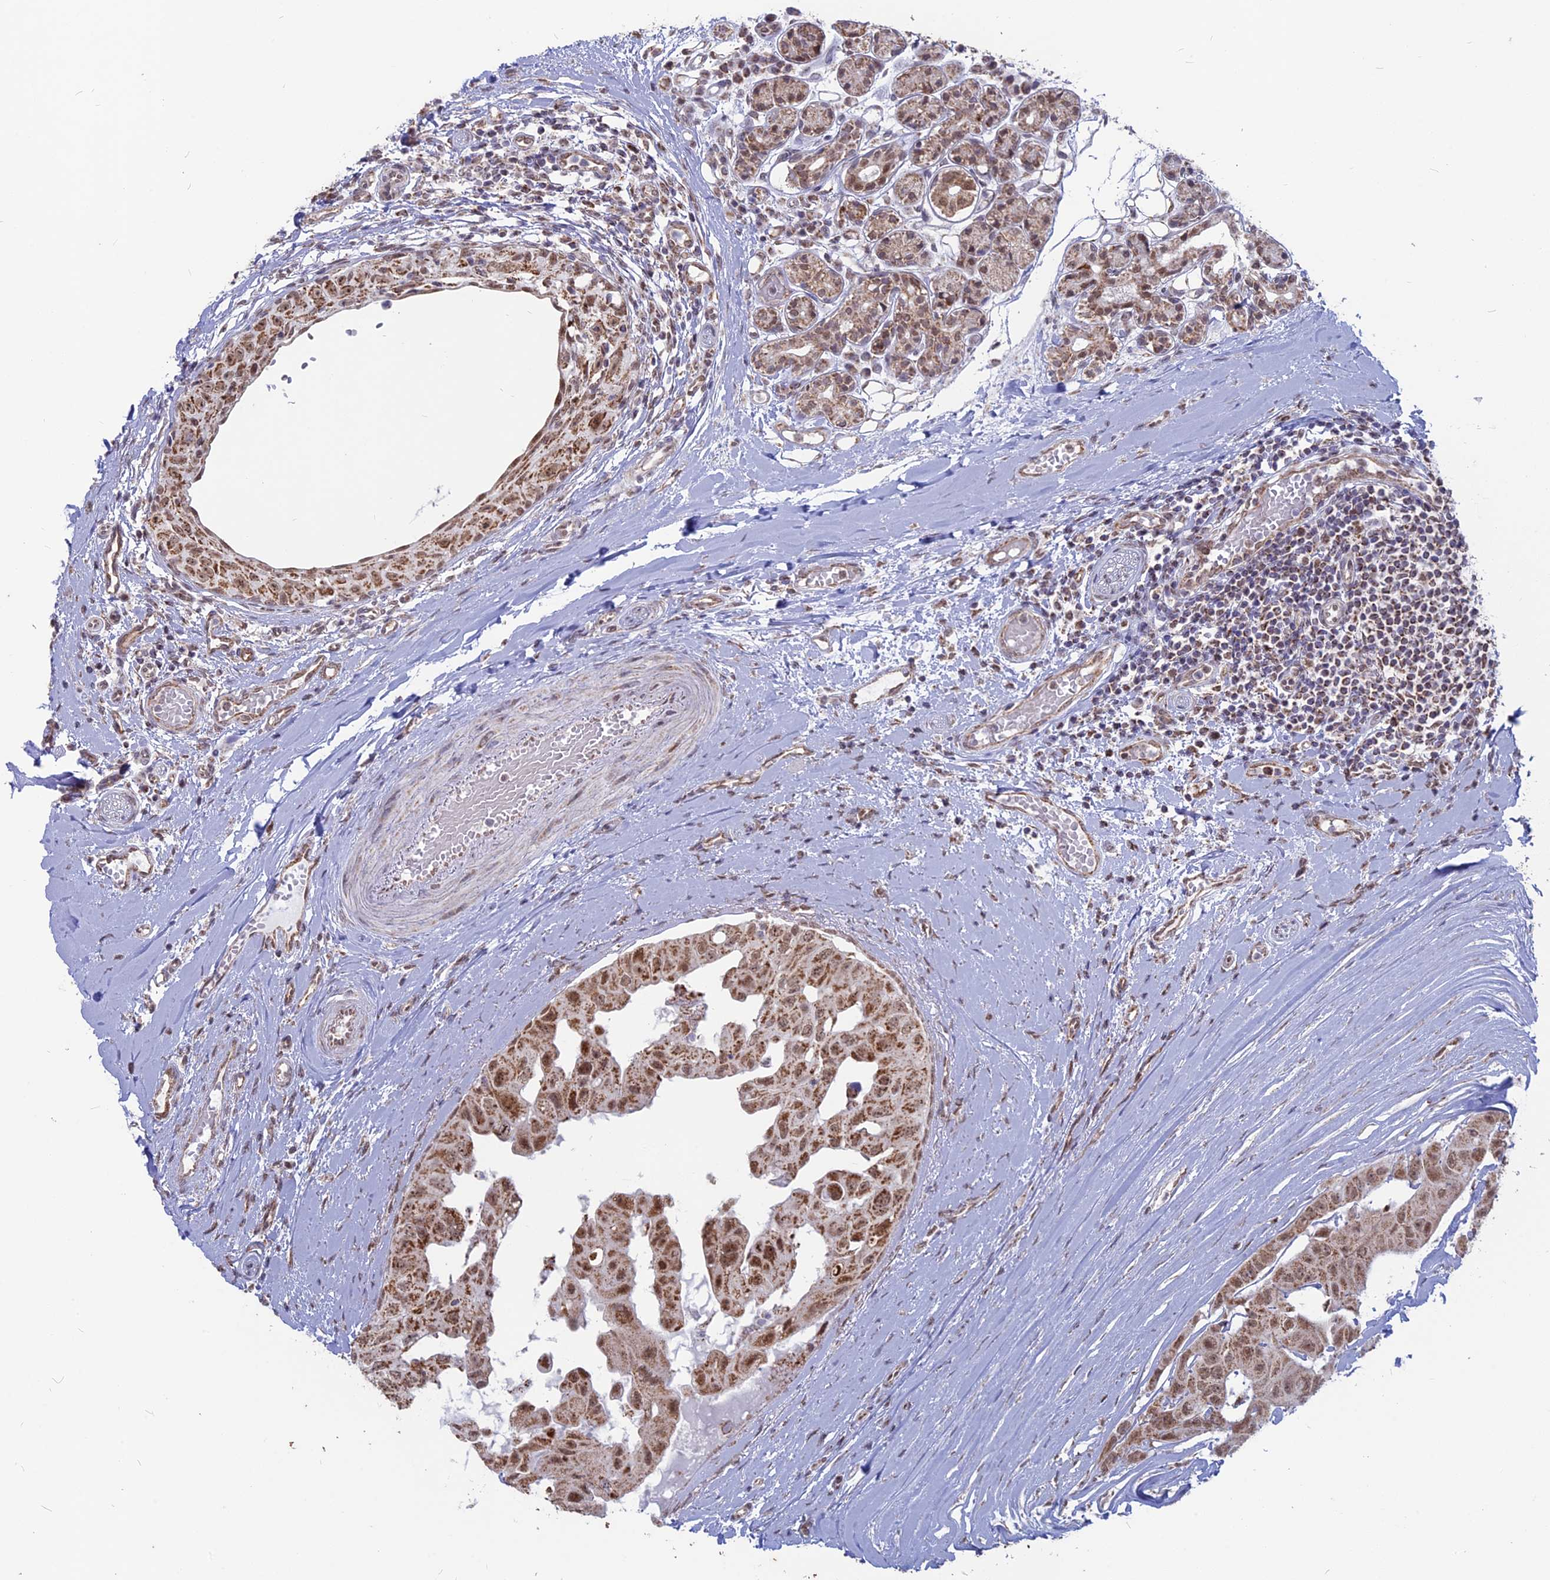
{"staining": {"intensity": "moderate", "quantity": ">75%", "location": "cytoplasmic/membranous,nuclear"}, "tissue": "head and neck cancer", "cell_type": "Tumor cells", "image_type": "cancer", "snomed": [{"axis": "morphology", "description": "Adenocarcinoma, NOS"}, {"axis": "morphology", "description": "Adenocarcinoma, metastatic, NOS"}, {"axis": "topography", "description": "Head-Neck"}], "caption": "Moderate cytoplasmic/membranous and nuclear protein expression is seen in about >75% of tumor cells in head and neck cancer (metastatic adenocarcinoma). (Stains: DAB in brown, nuclei in blue, Microscopy: brightfield microscopy at high magnification).", "gene": "ARHGAP40", "patient": {"sex": "male", "age": 75}}